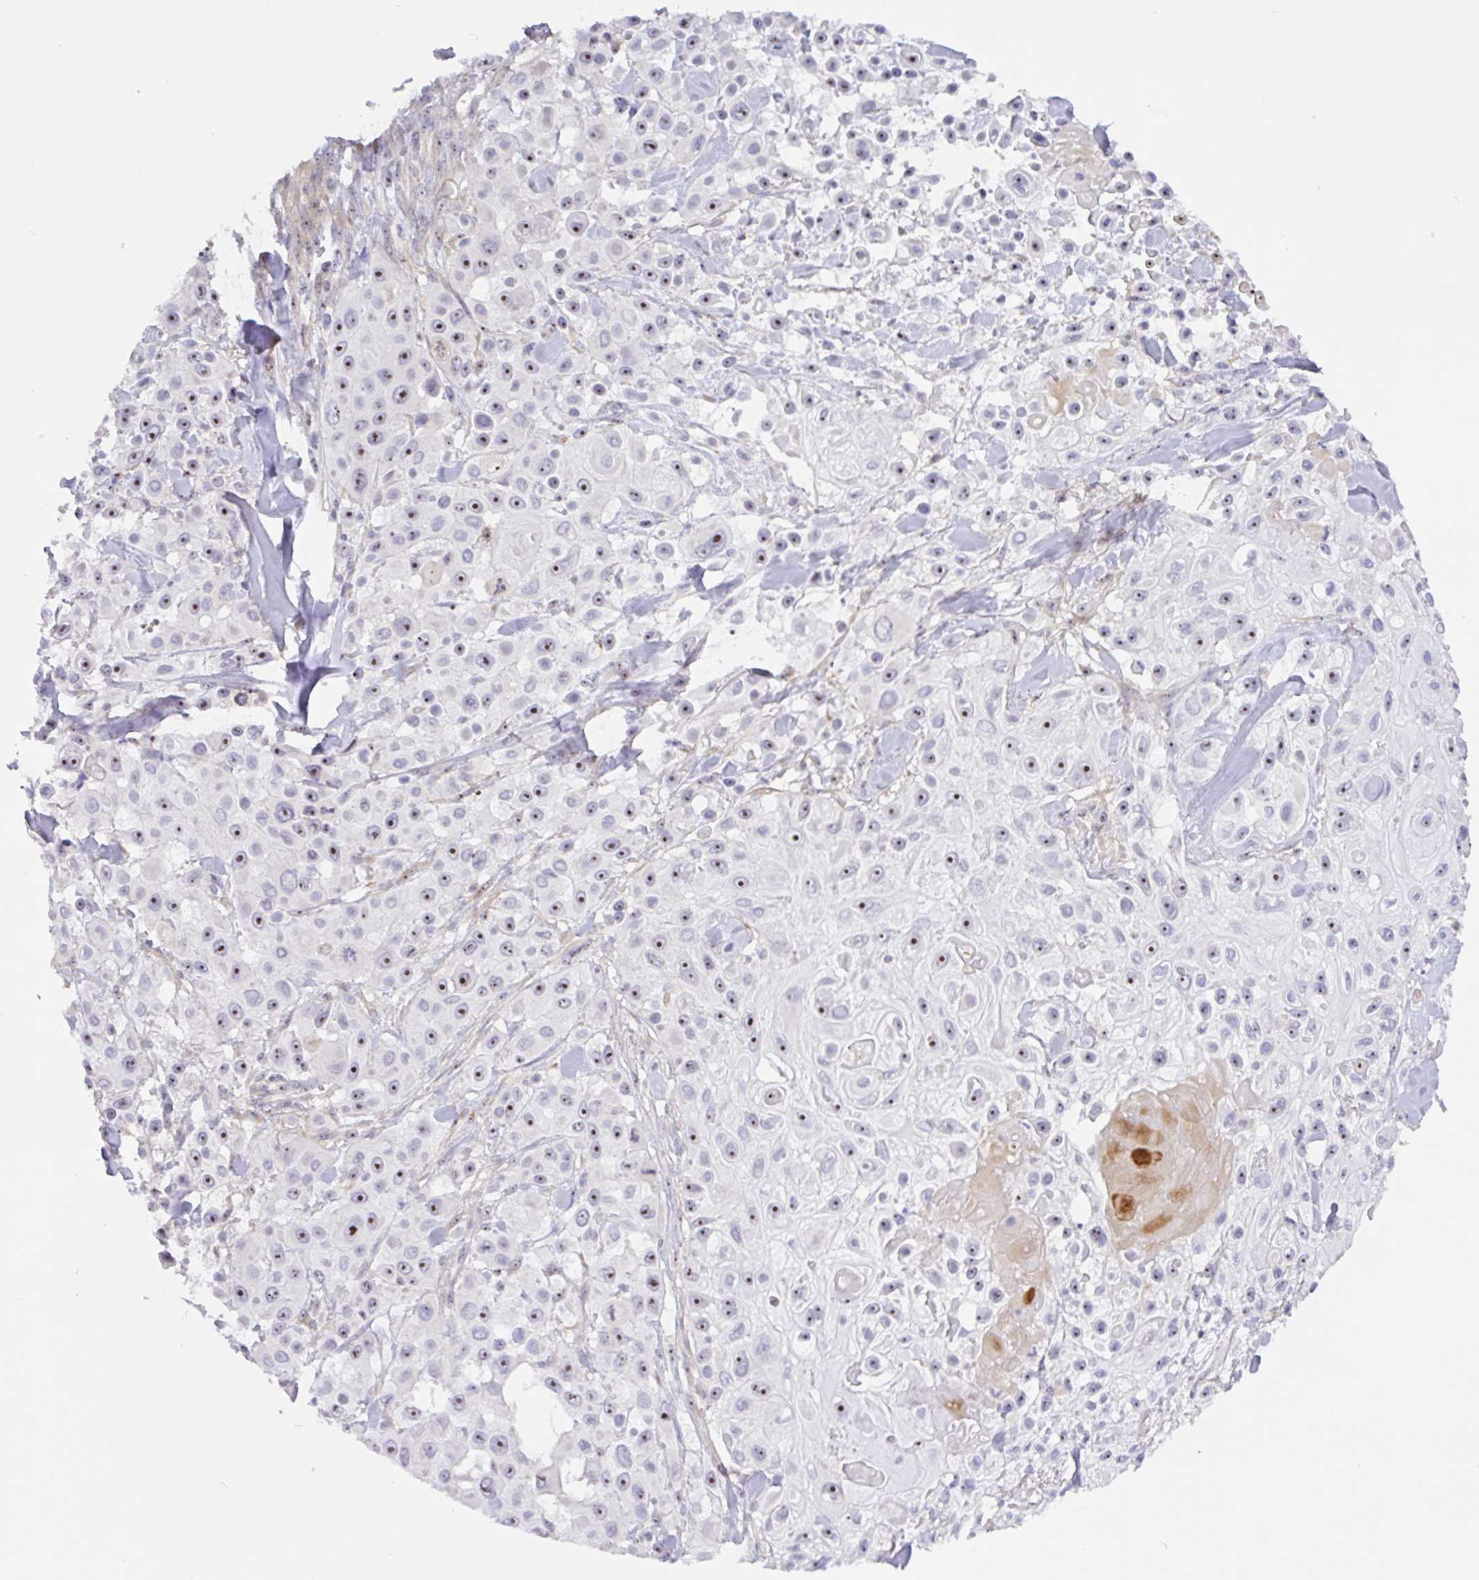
{"staining": {"intensity": "moderate", "quantity": ">75%", "location": "nuclear"}, "tissue": "skin cancer", "cell_type": "Tumor cells", "image_type": "cancer", "snomed": [{"axis": "morphology", "description": "Squamous cell carcinoma, NOS"}, {"axis": "topography", "description": "Skin"}], "caption": "The histopathology image demonstrates a brown stain indicating the presence of a protein in the nuclear of tumor cells in squamous cell carcinoma (skin).", "gene": "MXRA8", "patient": {"sex": "male", "age": 63}}